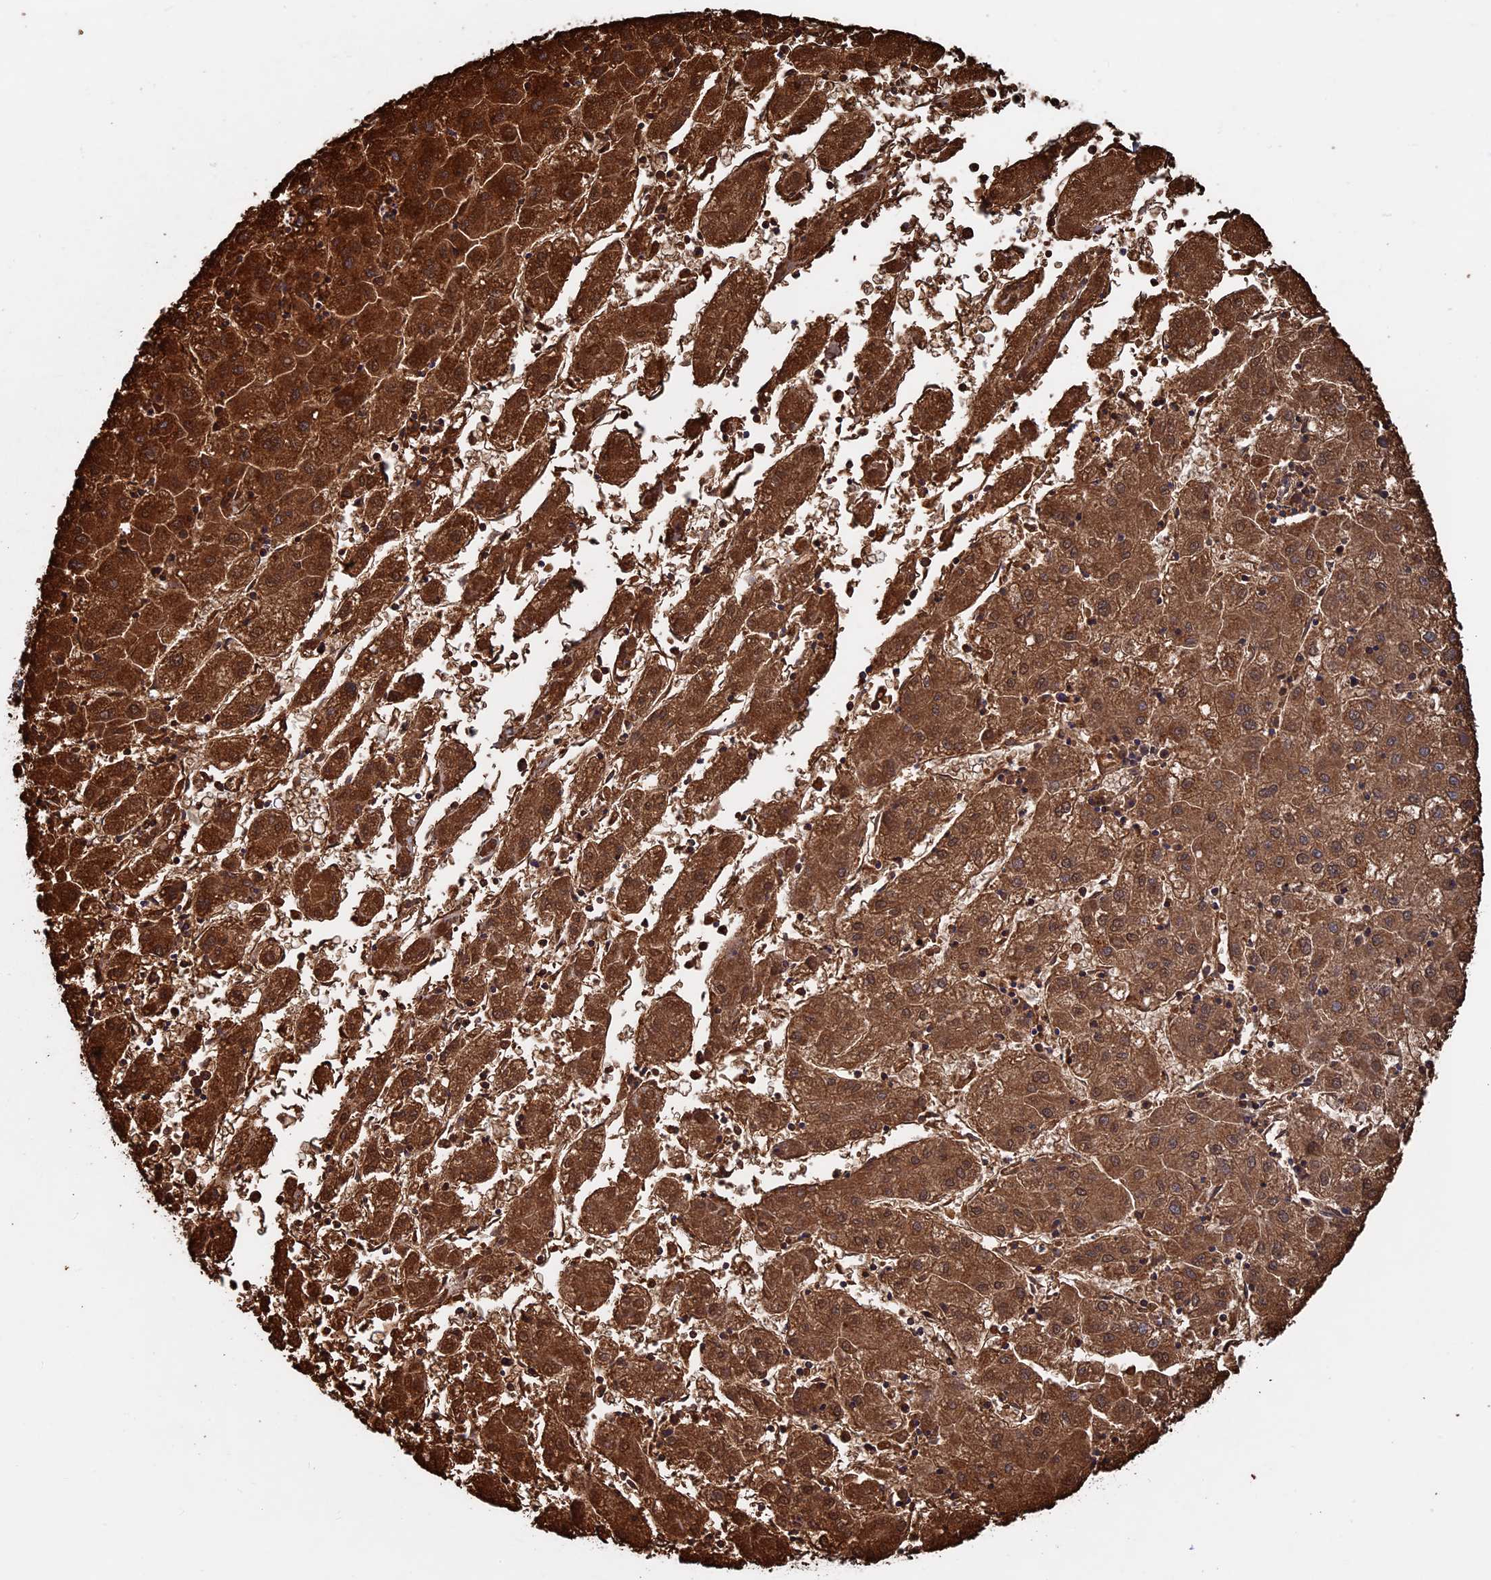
{"staining": {"intensity": "strong", "quantity": ">75%", "location": "cytoplasmic/membranous"}, "tissue": "liver cancer", "cell_type": "Tumor cells", "image_type": "cancer", "snomed": [{"axis": "morphology", "description": "Carcinoma, Hepatocellular, NOS"}, {"axis": "topography", "description": "Liver"}], "caption": "Liver cancer (hepatocellular carcinoma) was stained to show a protein in brown. There is high levels of strong cytoplasmic/membranous staining in about >75% of tumor cells.", "gene": "SEC24D", "patient": {"sex": "male", "age": 72}}